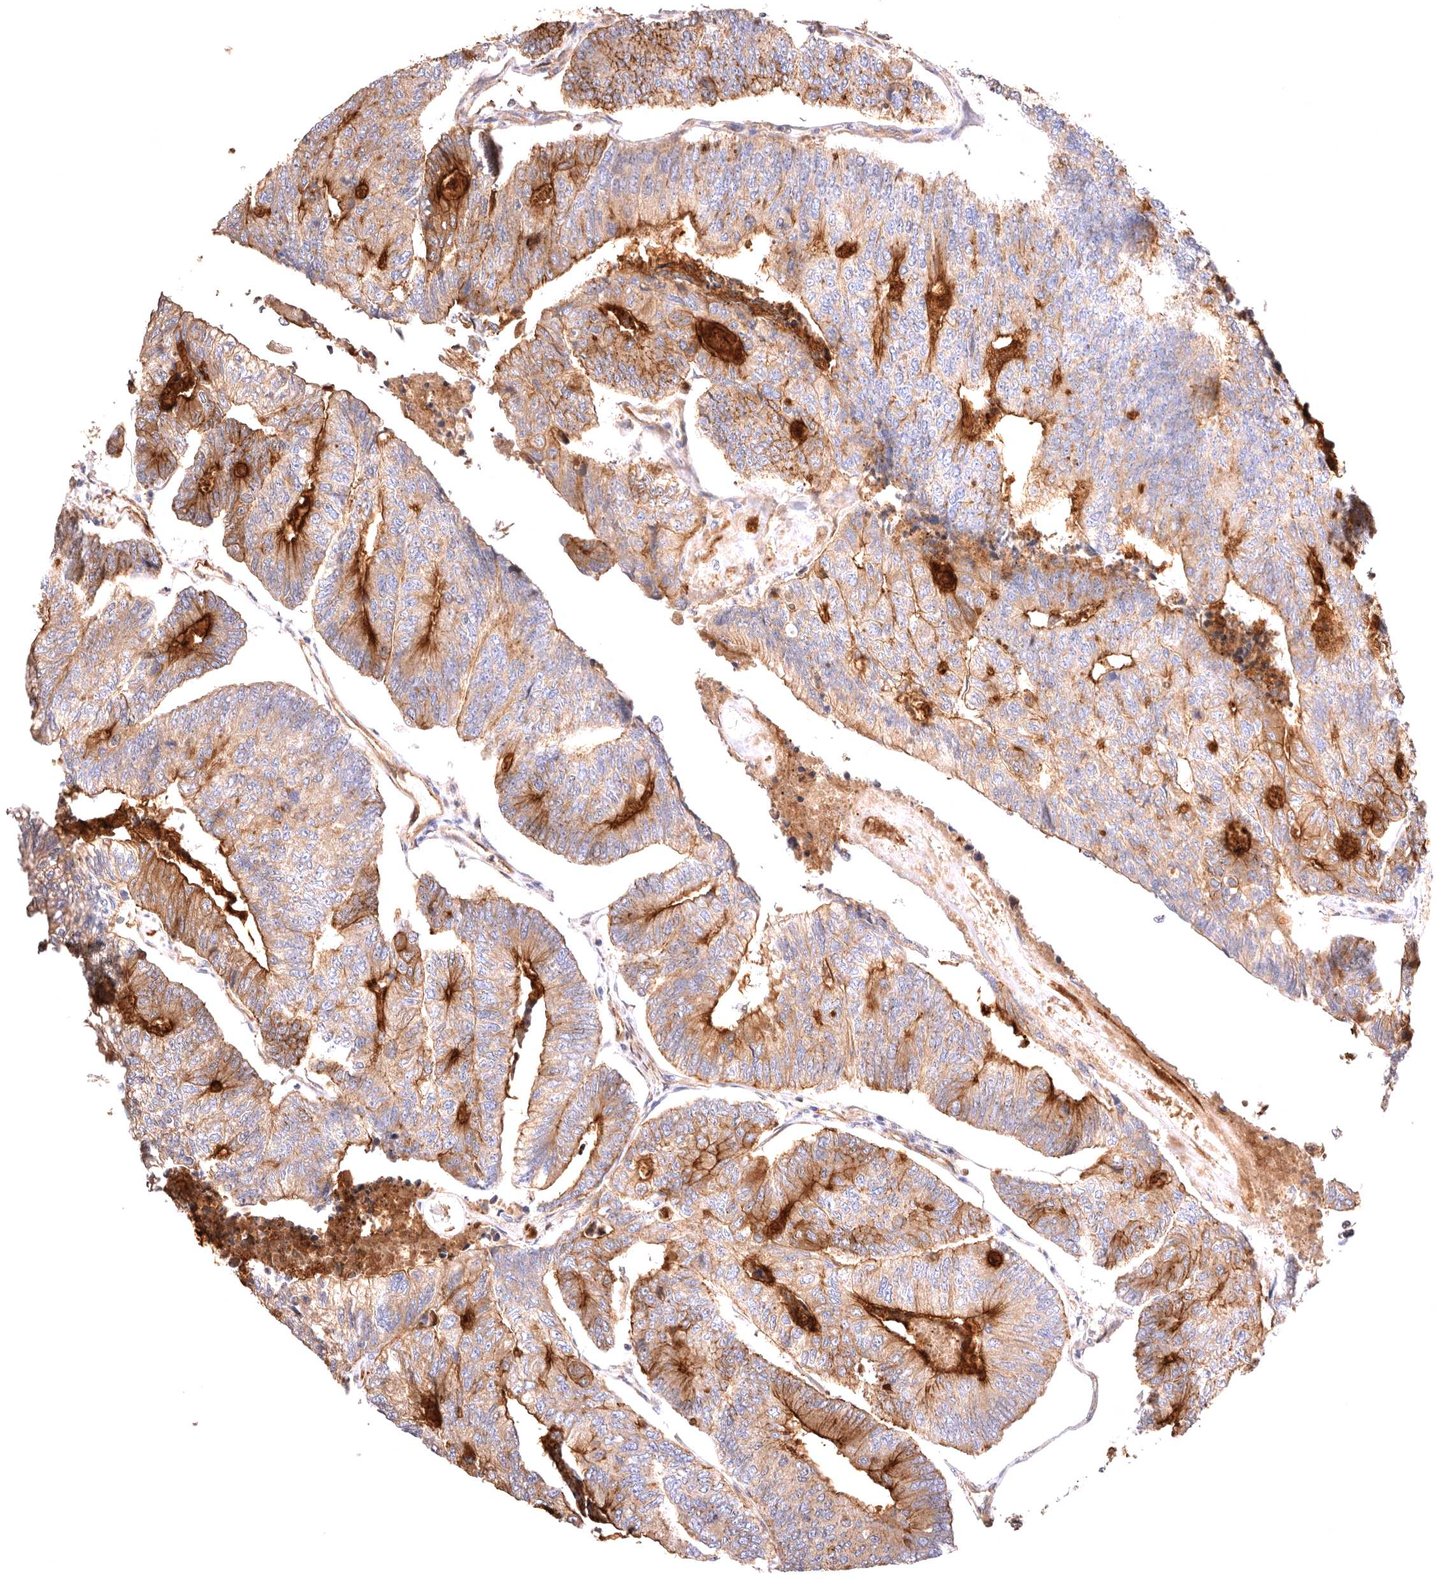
{"staining": {"intensity": "moderate", "quantity": ">75%", "location": "cytoplasmic/membranous"}, "tissue": "colorectal cancer", "cell_type": "Tumor cells", "image_type": "cancer", "snomed": [{"axis": "morphology", "description": "Adenocarcinoma, NOS"}, {"axis": "topography", "description": "Colon"}], "caption": "Immunohistochemistry micrograph of human adenocarcinoma (colorectal) stained for a protein (brown), which displays medium levels of moderate cytoplasmic/membranous staining in about >75% of tumor cells.", "gene": "VPS45", "patient": {"sex": "female", "age": 67}}